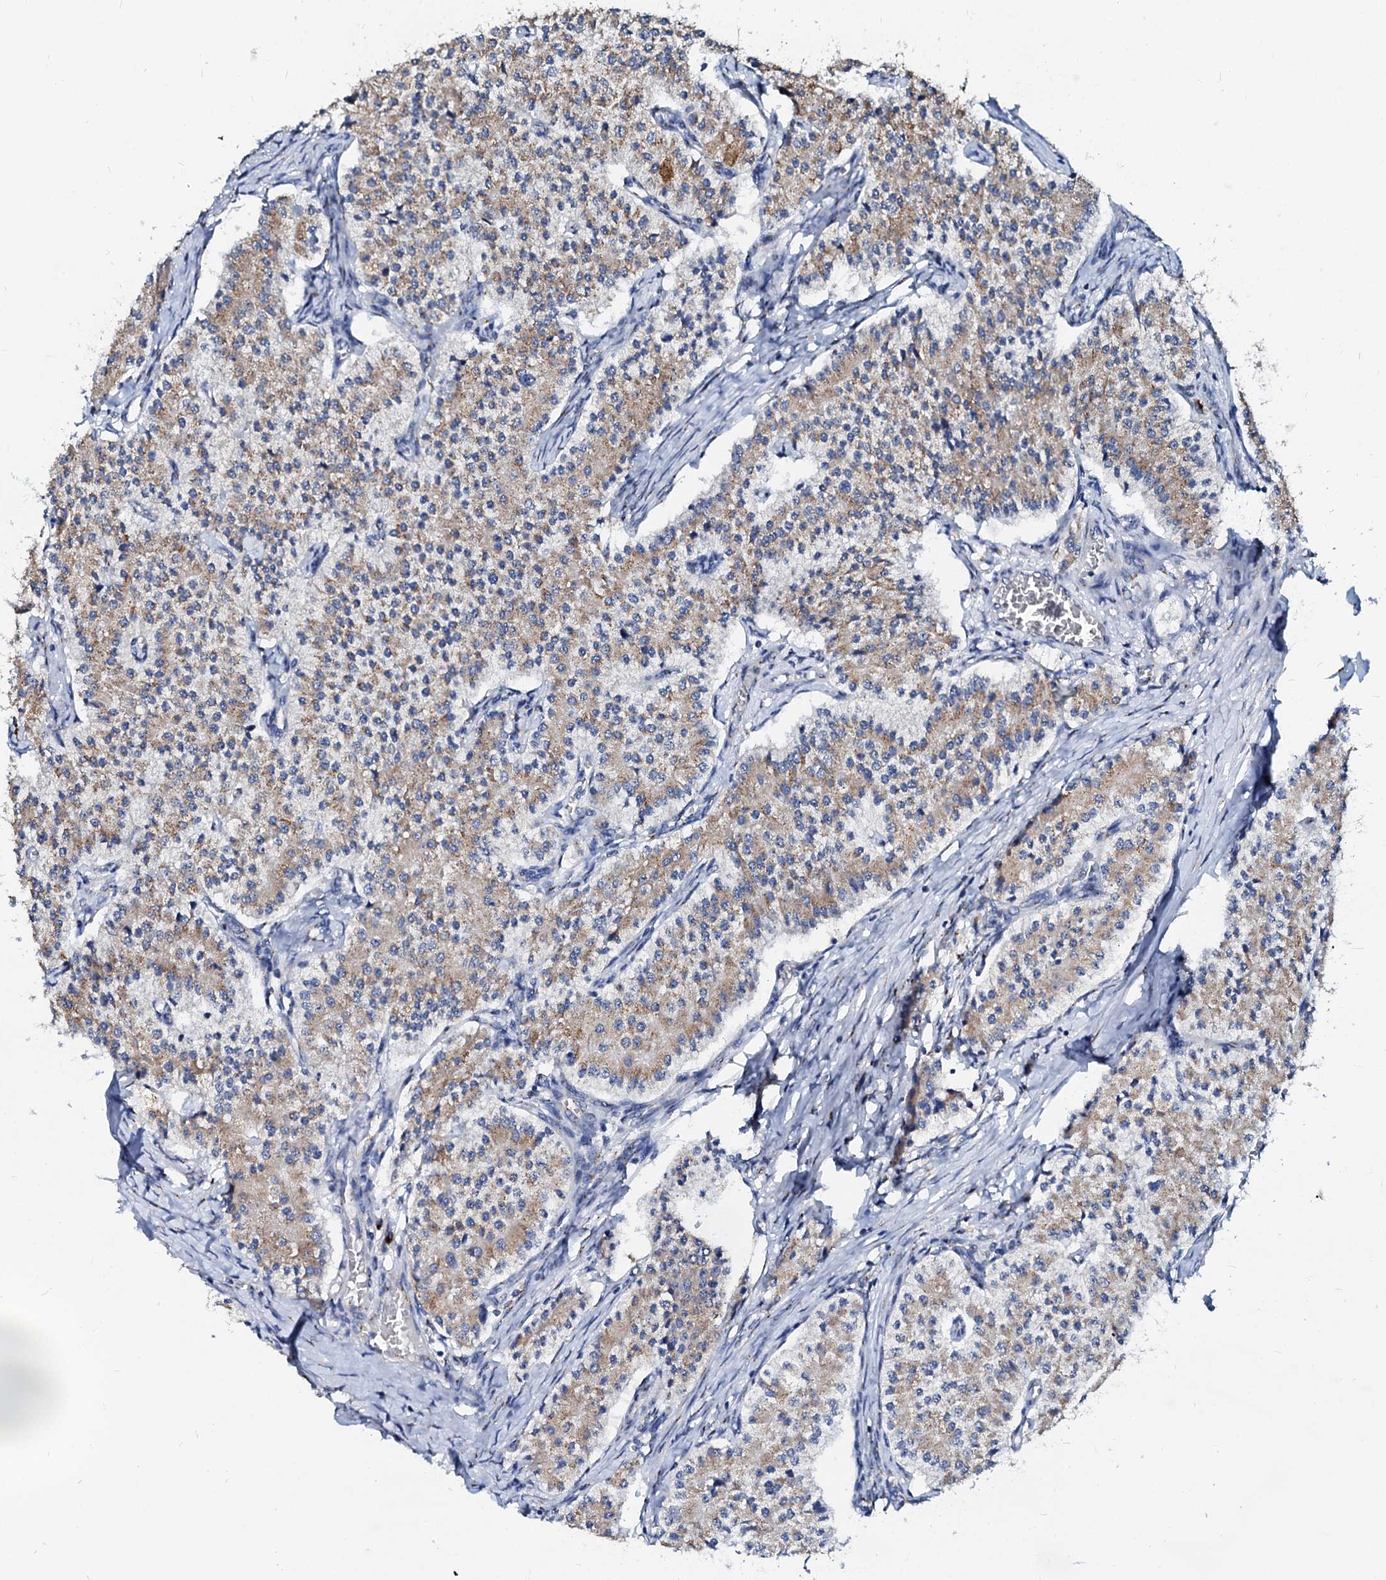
{"staining": {"intensity": "moderate", "quantity": "25%-75%", "location": "cytoplasmic/membranous"}, "tissue": "carcinoid", "cell_type": "Tumor cells", "image_type": "cancer", "snomed": [{"axis": "morphology", "description": "Carcinoid, malignant, NOS"}, {"axis": "topography", "description": "Colon"}], "caption": "Moderate cytoplasmic/membranous staining is appreciated in approximately 25%-75% of tumor cells in carcinoid.", "gene": "LMAN1", "patient": {"sex": "female", "age": 52}}